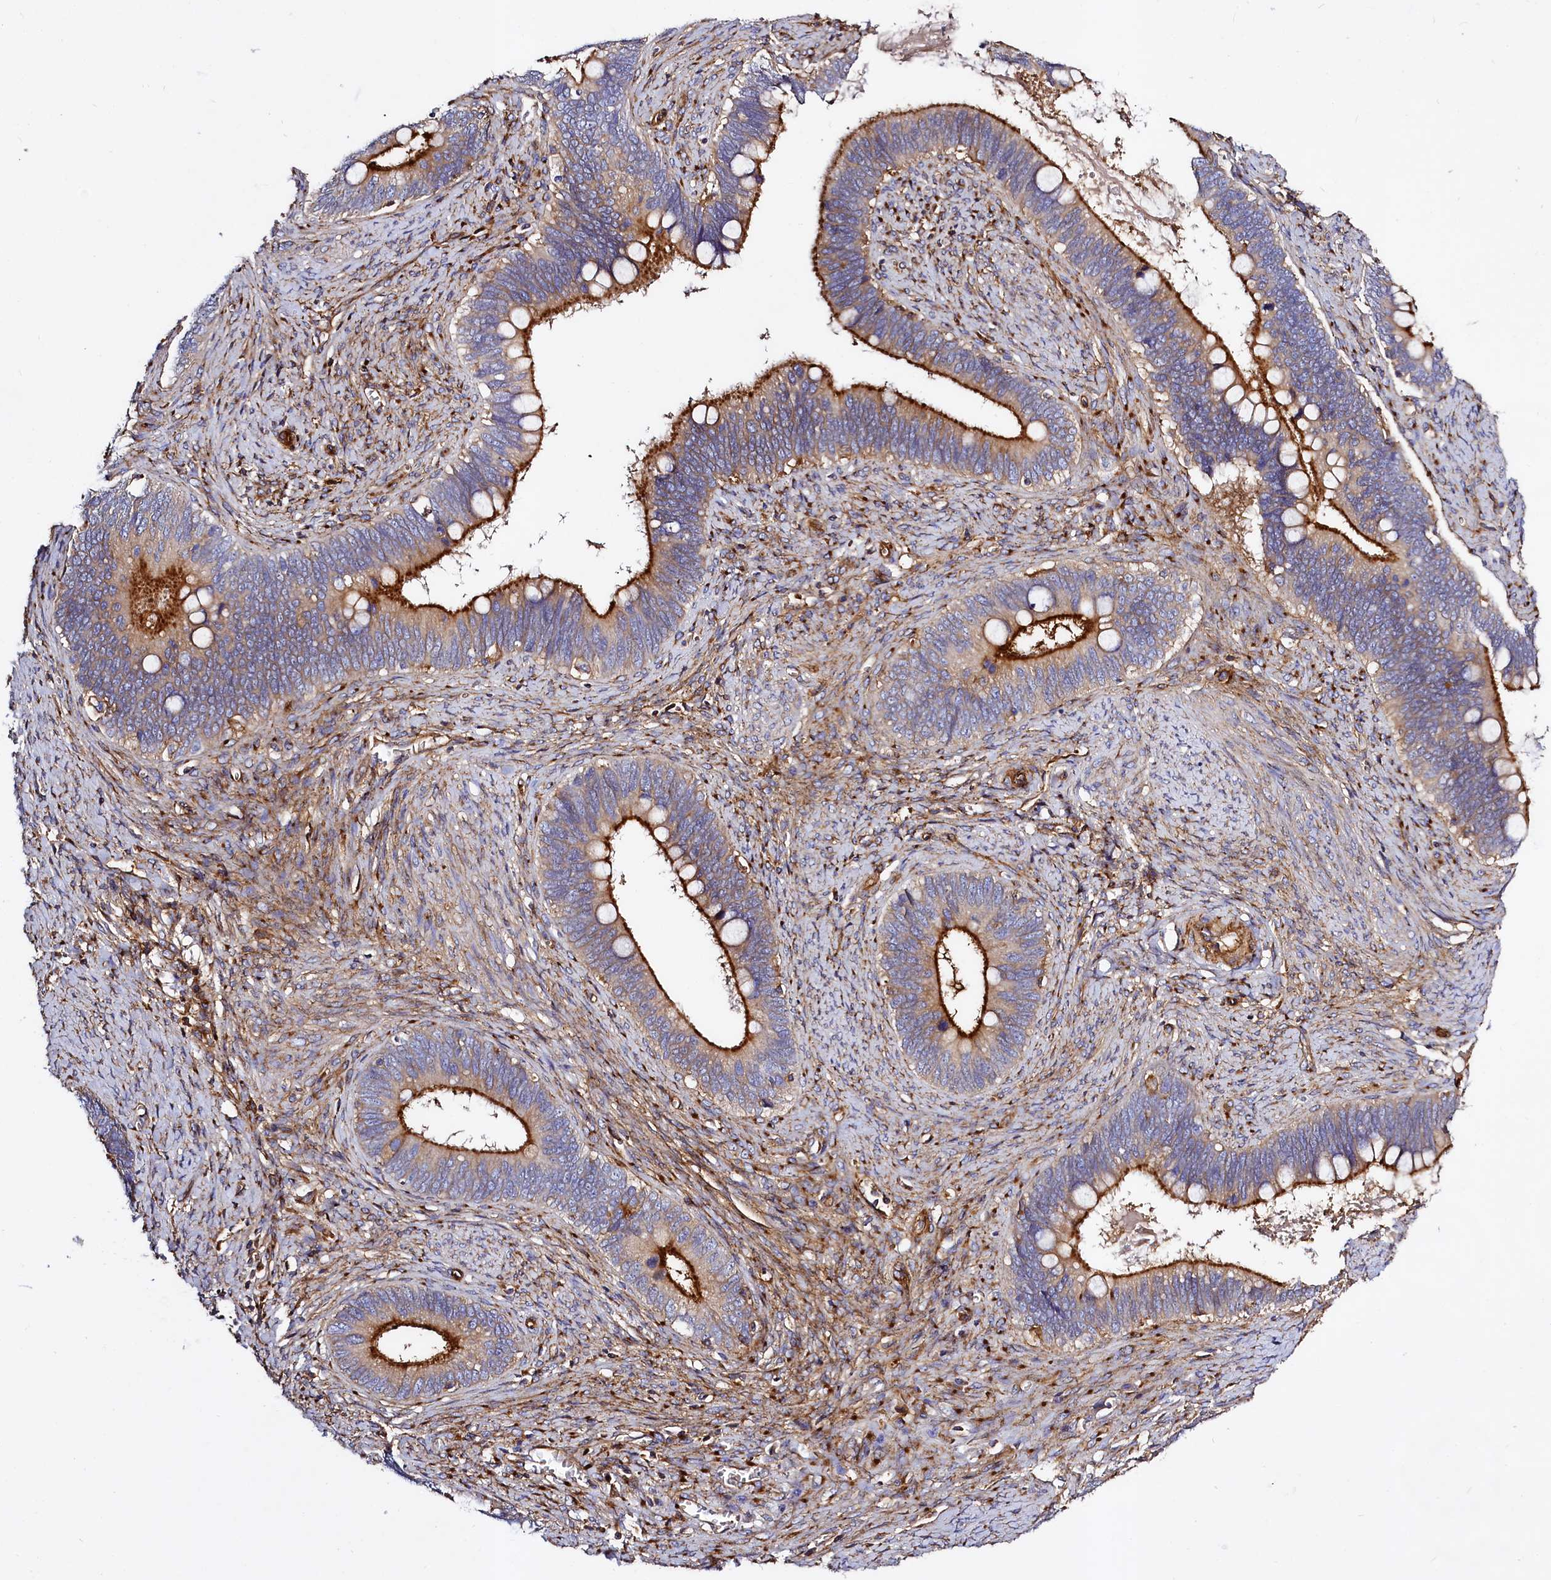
{"staining": {"intensity": "strong", "quantity": "25%-75%", "location": "cytoplasmic/membranous"}, "tissue": "cervical cancer", "cell_type": "Tumor cells", "image_type": "cancer", "snomed": [{"axis": "morphology", "description": "Adenocarcinoma, NOS"}, {"axis": "topography", "description": "Cervix"}], "caption": "Immunohistochemical staining of cervical cancer (adenocarcinoma) displays high levels of strong cytoplasmic/membranous expression in about 25%-75% of tumor cells.", "gene": "ANO6", "patient": {"sex": "female", "age": 42}}